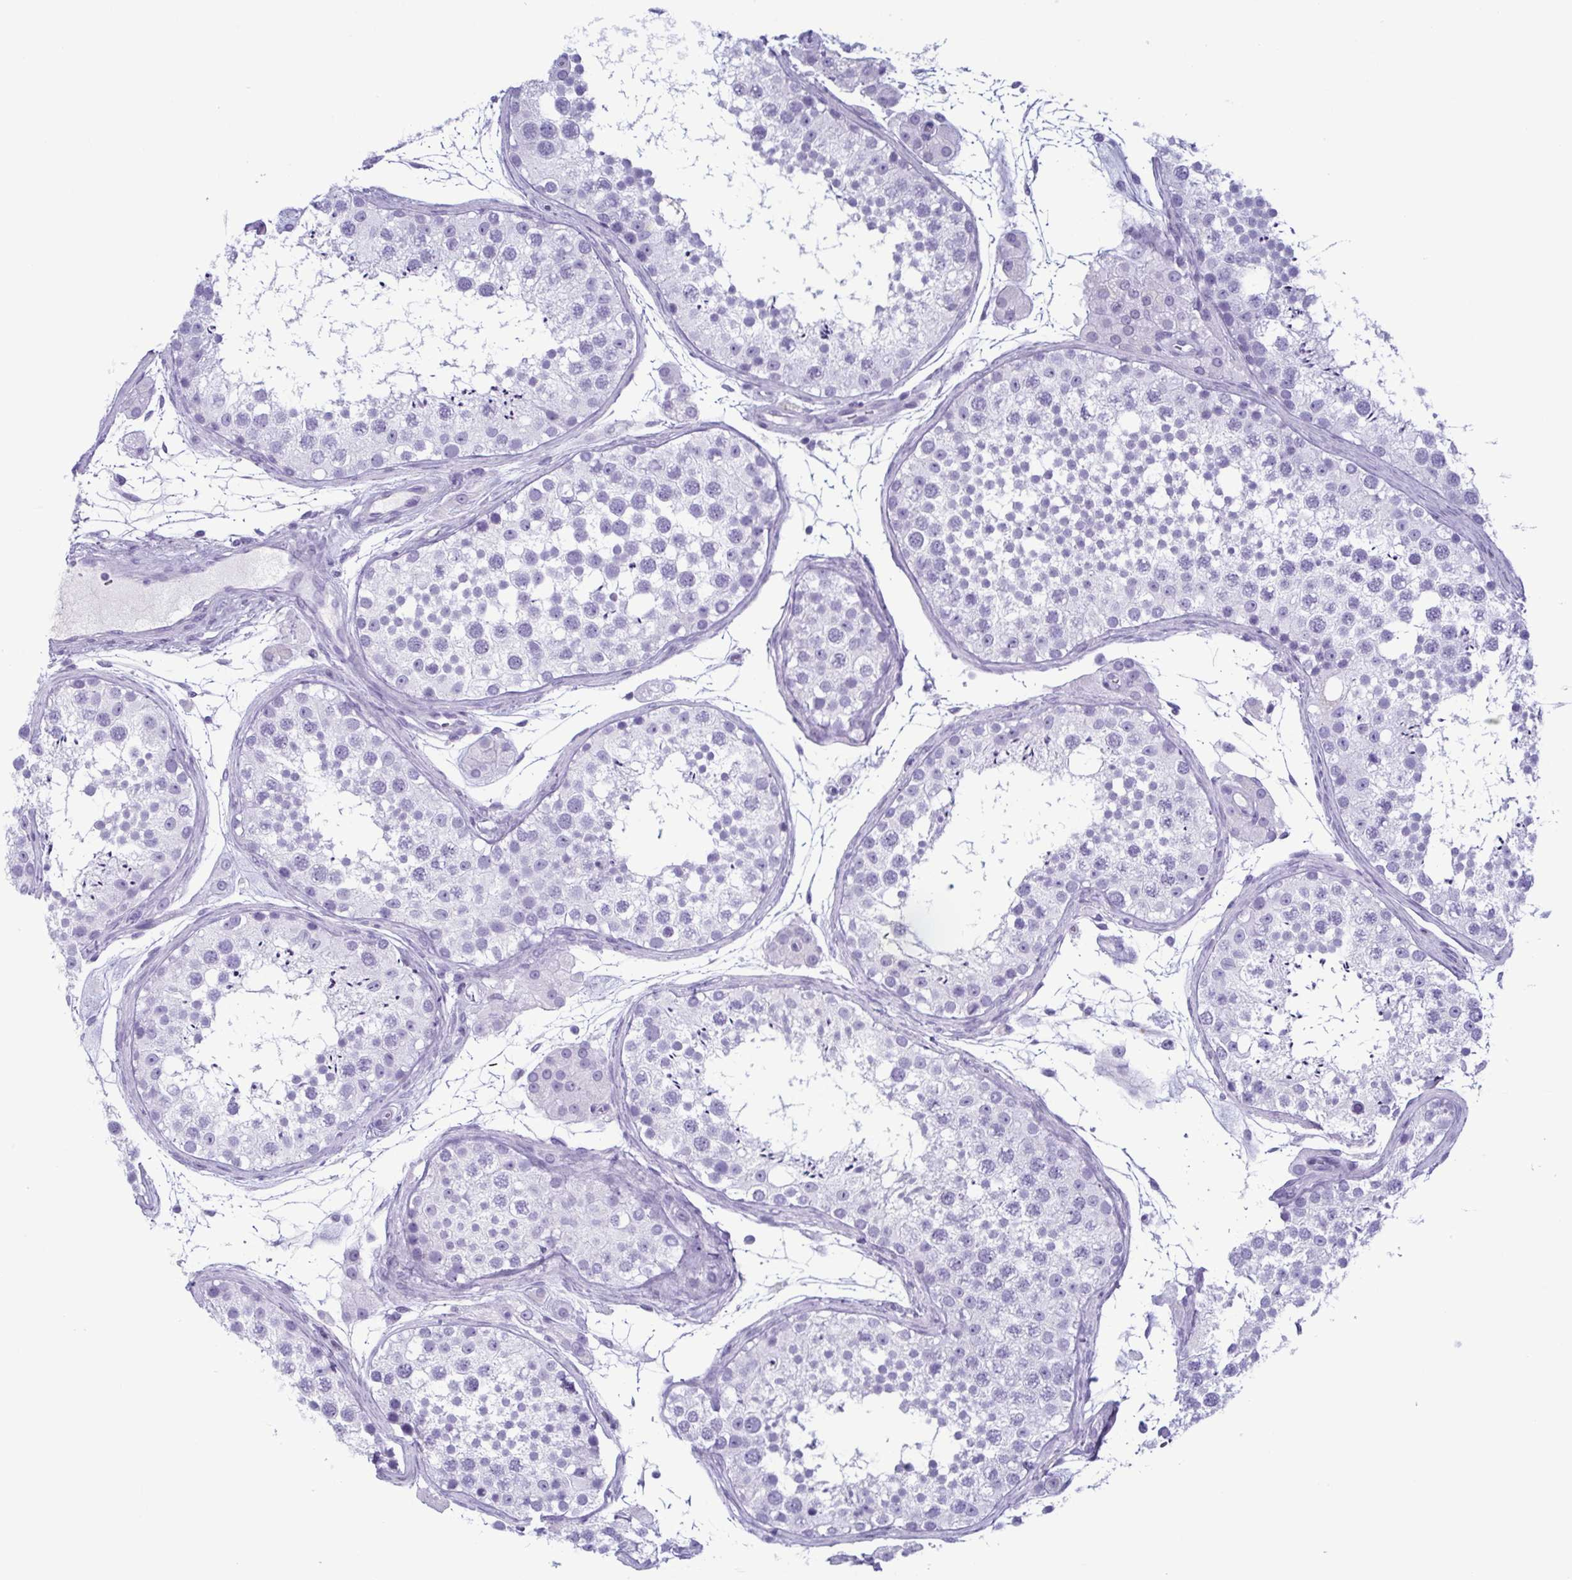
{"staining": {"intensity": "negative", "quantity": "none", "location": "none"}, "tissue": "testis", "cell_type": "Cells in seminiferous ducts", "image_type": "normal", "snomed": [{"axis": "morphology", "description": "Normal tissue, NOS"}, {"axis": "topography", "description": "Testis"}], "caption": "Photomicrograph shows no protein expression in cells in seminiferous ducts of unremarkable testis. Nuclei are stained in blue.", "gene": "KRT10", "patient": {"sex": "male", "age": 41}}